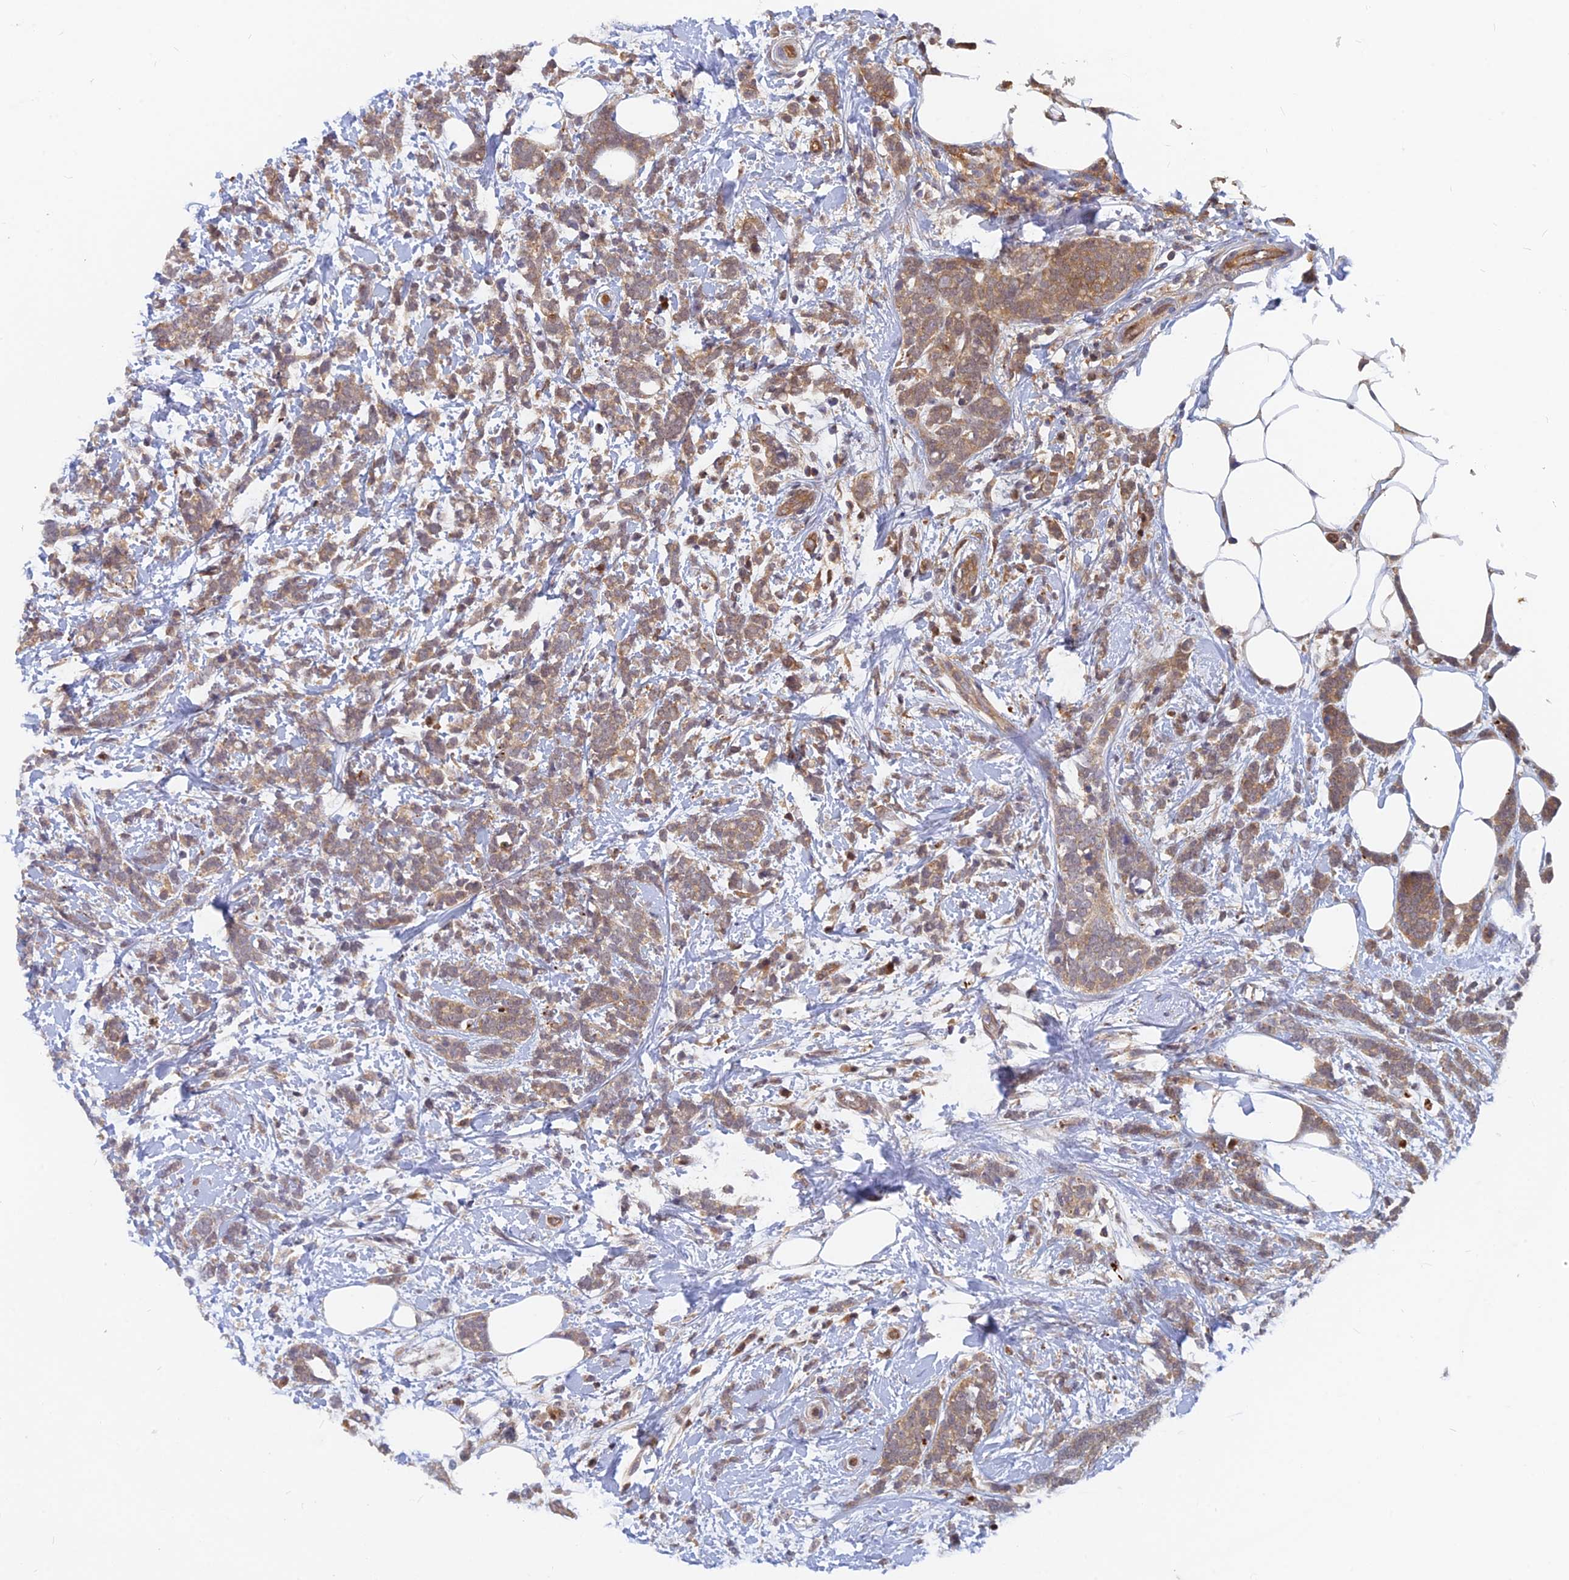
{"staining": {"intensity": "weak", "quantity": ">75%", "location": "cytoplasmic/membranous"}, "tissue": "breast cancer", "cell_type": "Tumor cells", "image_type": "cancer", "snomed": [{"axis": "morphology", "description": "Lobular carcinoma"}, {"axis": "topography", "description": "Breast"}], "caption": "Breast cancer (lobular carcinoma) stained with DAB (3,3'-diaminobenzidine) immunohistochemistry displays low levels of weak cytoplasmic/membranous staining in about >75% of tumor cells.", "gene": "ARL2BP", "patient": {"sex": "female", "age": 58}}